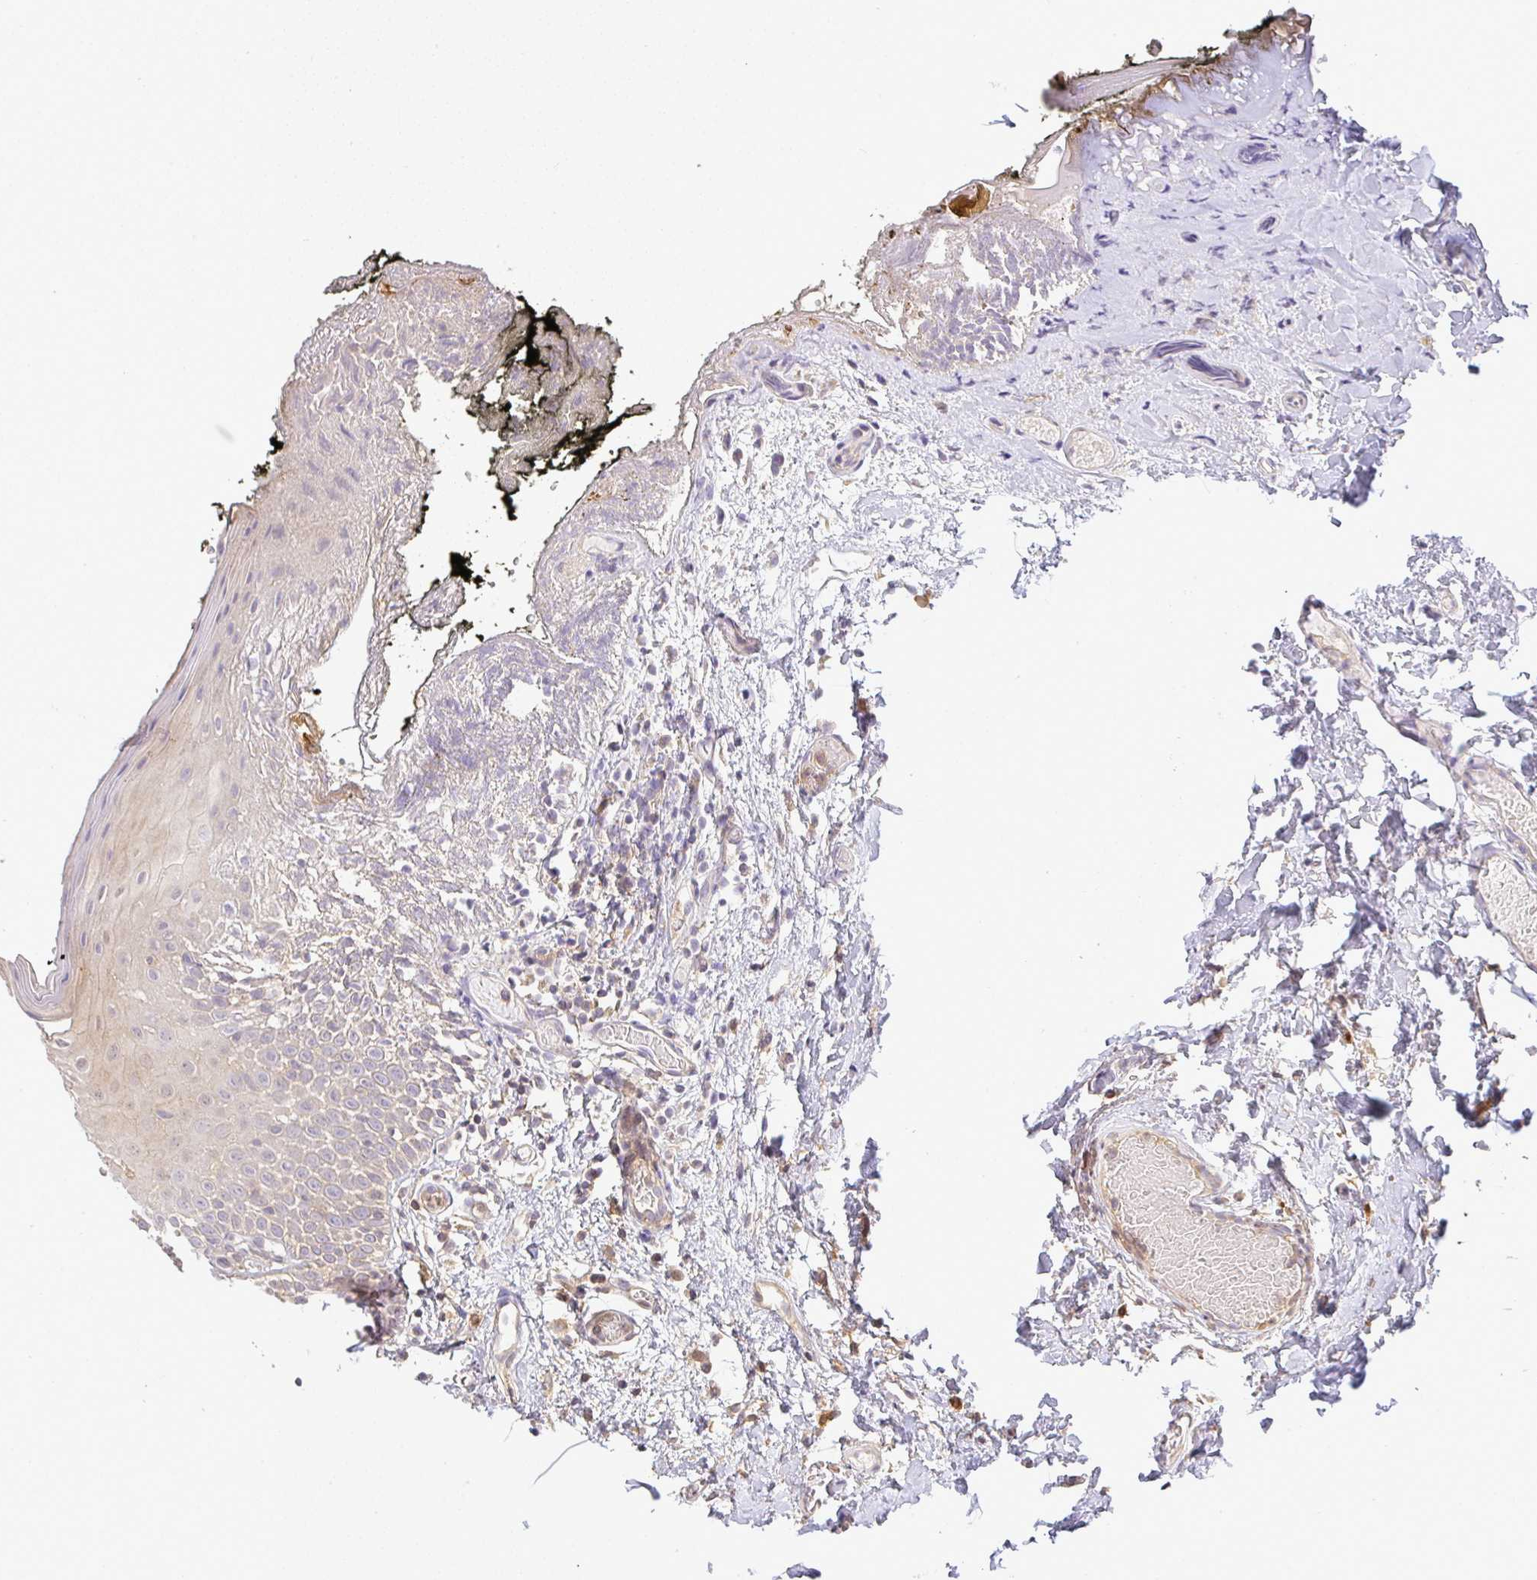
{"staining": {"intensity": "negative", "quantity": "none", "location": "none"}, "tissue": "oral mucosa", "cell_type": "Squamous epithelial cells", "image_type": "normal", "snomed": [{"axis": "morphology", "description": "Normal tissue, NOS"}, {"axis": "morphology", "description": "Squamous cell carcinoma, NOS"}, {"axis": "topography", "description": "Oral tissue"}, {"axis": "topography", "description": "Tounge, NOS"}, {"axis": "topography", "description": "Head-Neck"}], "caption": "IHC image of benign human oral mucosa stained for a protein (brown), which shows no positivity in squamous epithelial cells.", "gene": "FAM153A", "patient": {"sex": "male", "age": 76}}